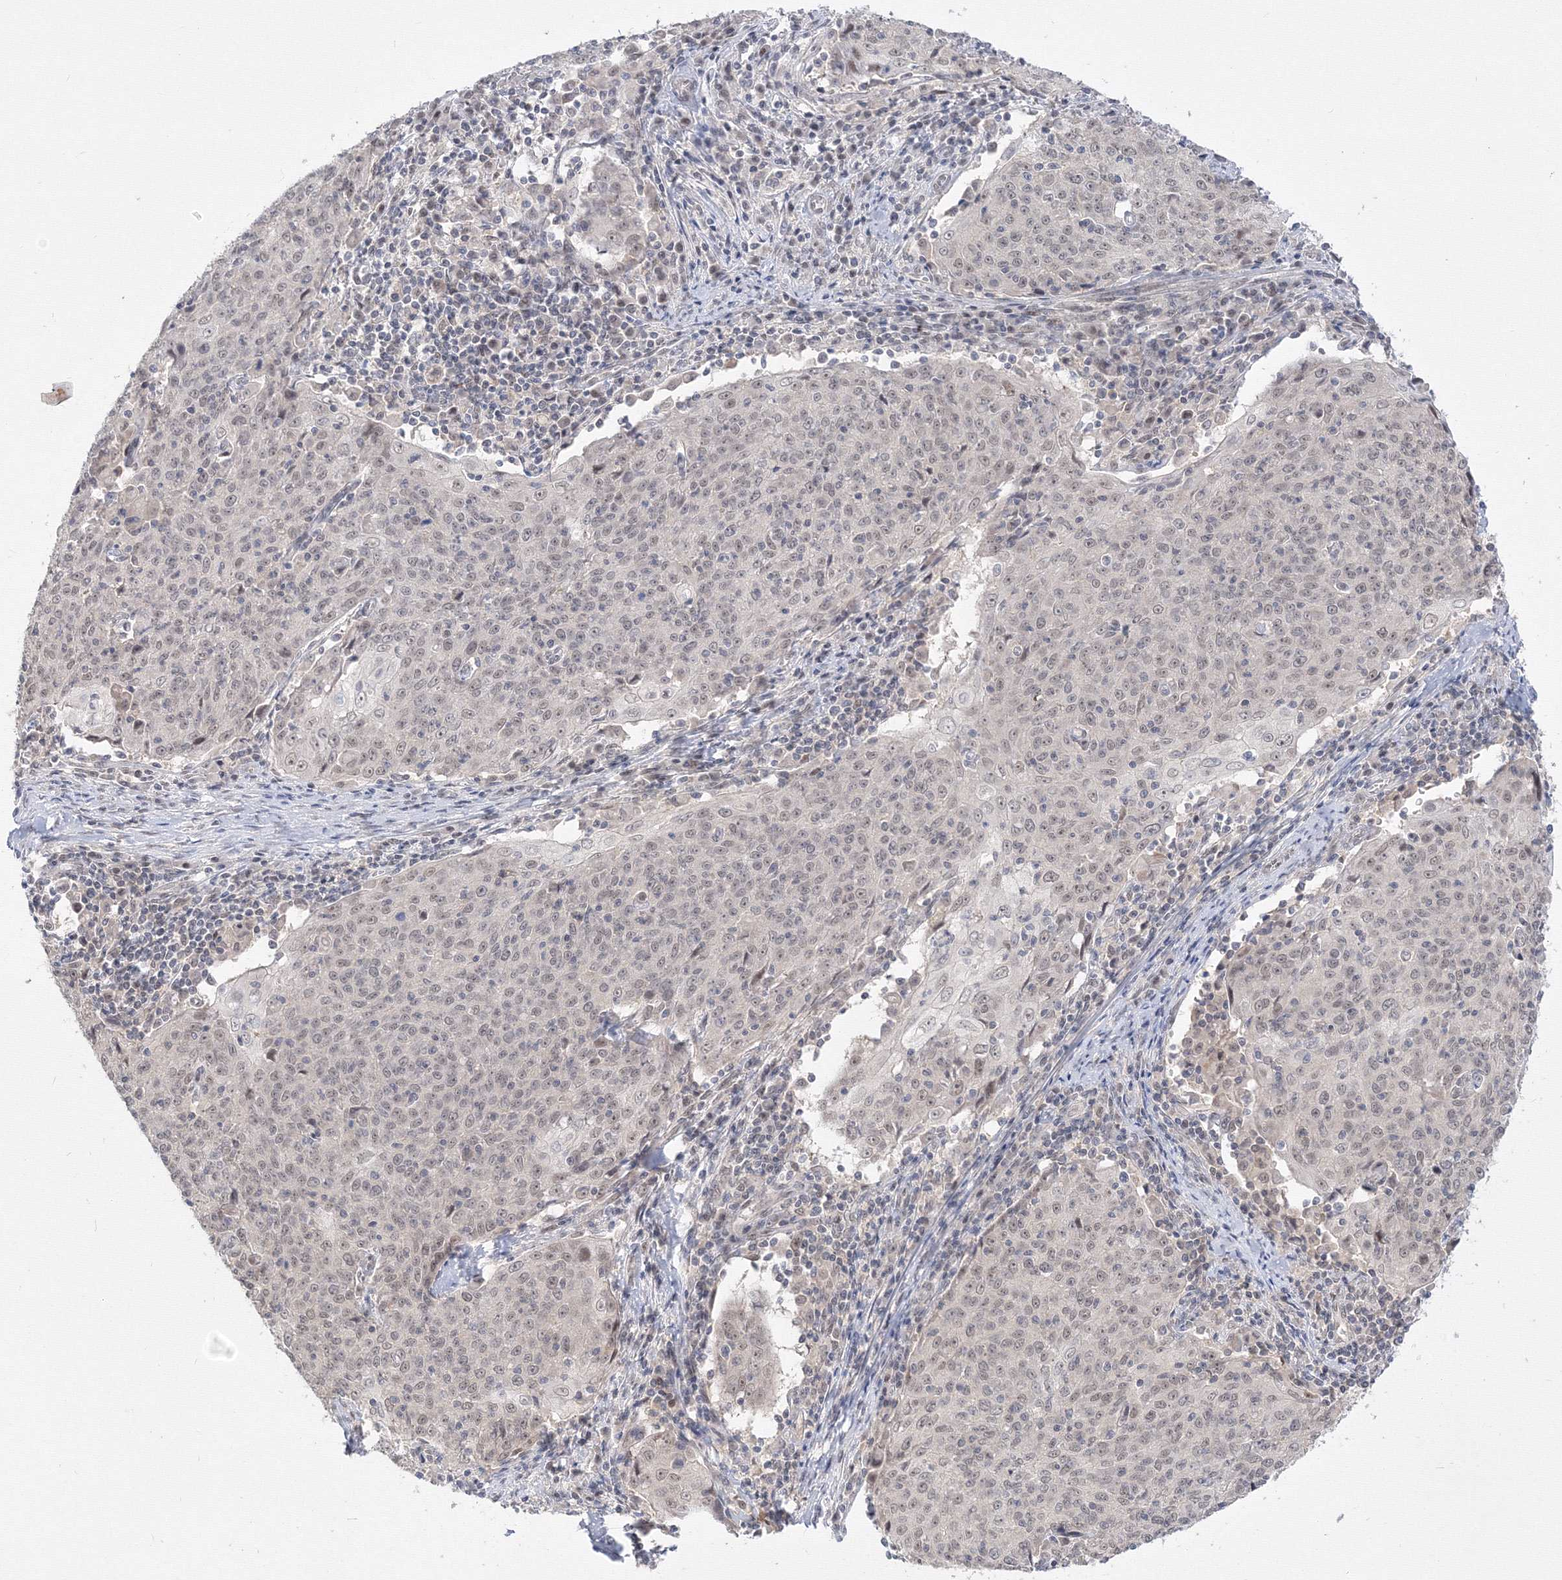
{"staining": {"intensity": "weak", "quantity": "25%-75%", "location": "nuclear"}, "tissue": "cervical cancer", "cell_type": "Tumor cells", "image_type": "cancer", "snomed": [{"axis": "morphology", "description": "Squamous cell carcinoma, NOS"}, {"axis": "topography", "description": "Cervix"}], "caption": "Cervical cancer (squamous cell carcinoma) stained with a brown dye displays weak nuclear positive staining in about 25%-75% of tumor cells.", "gene": "COPS4", "patient": {"sex": "female", "age": 48}}